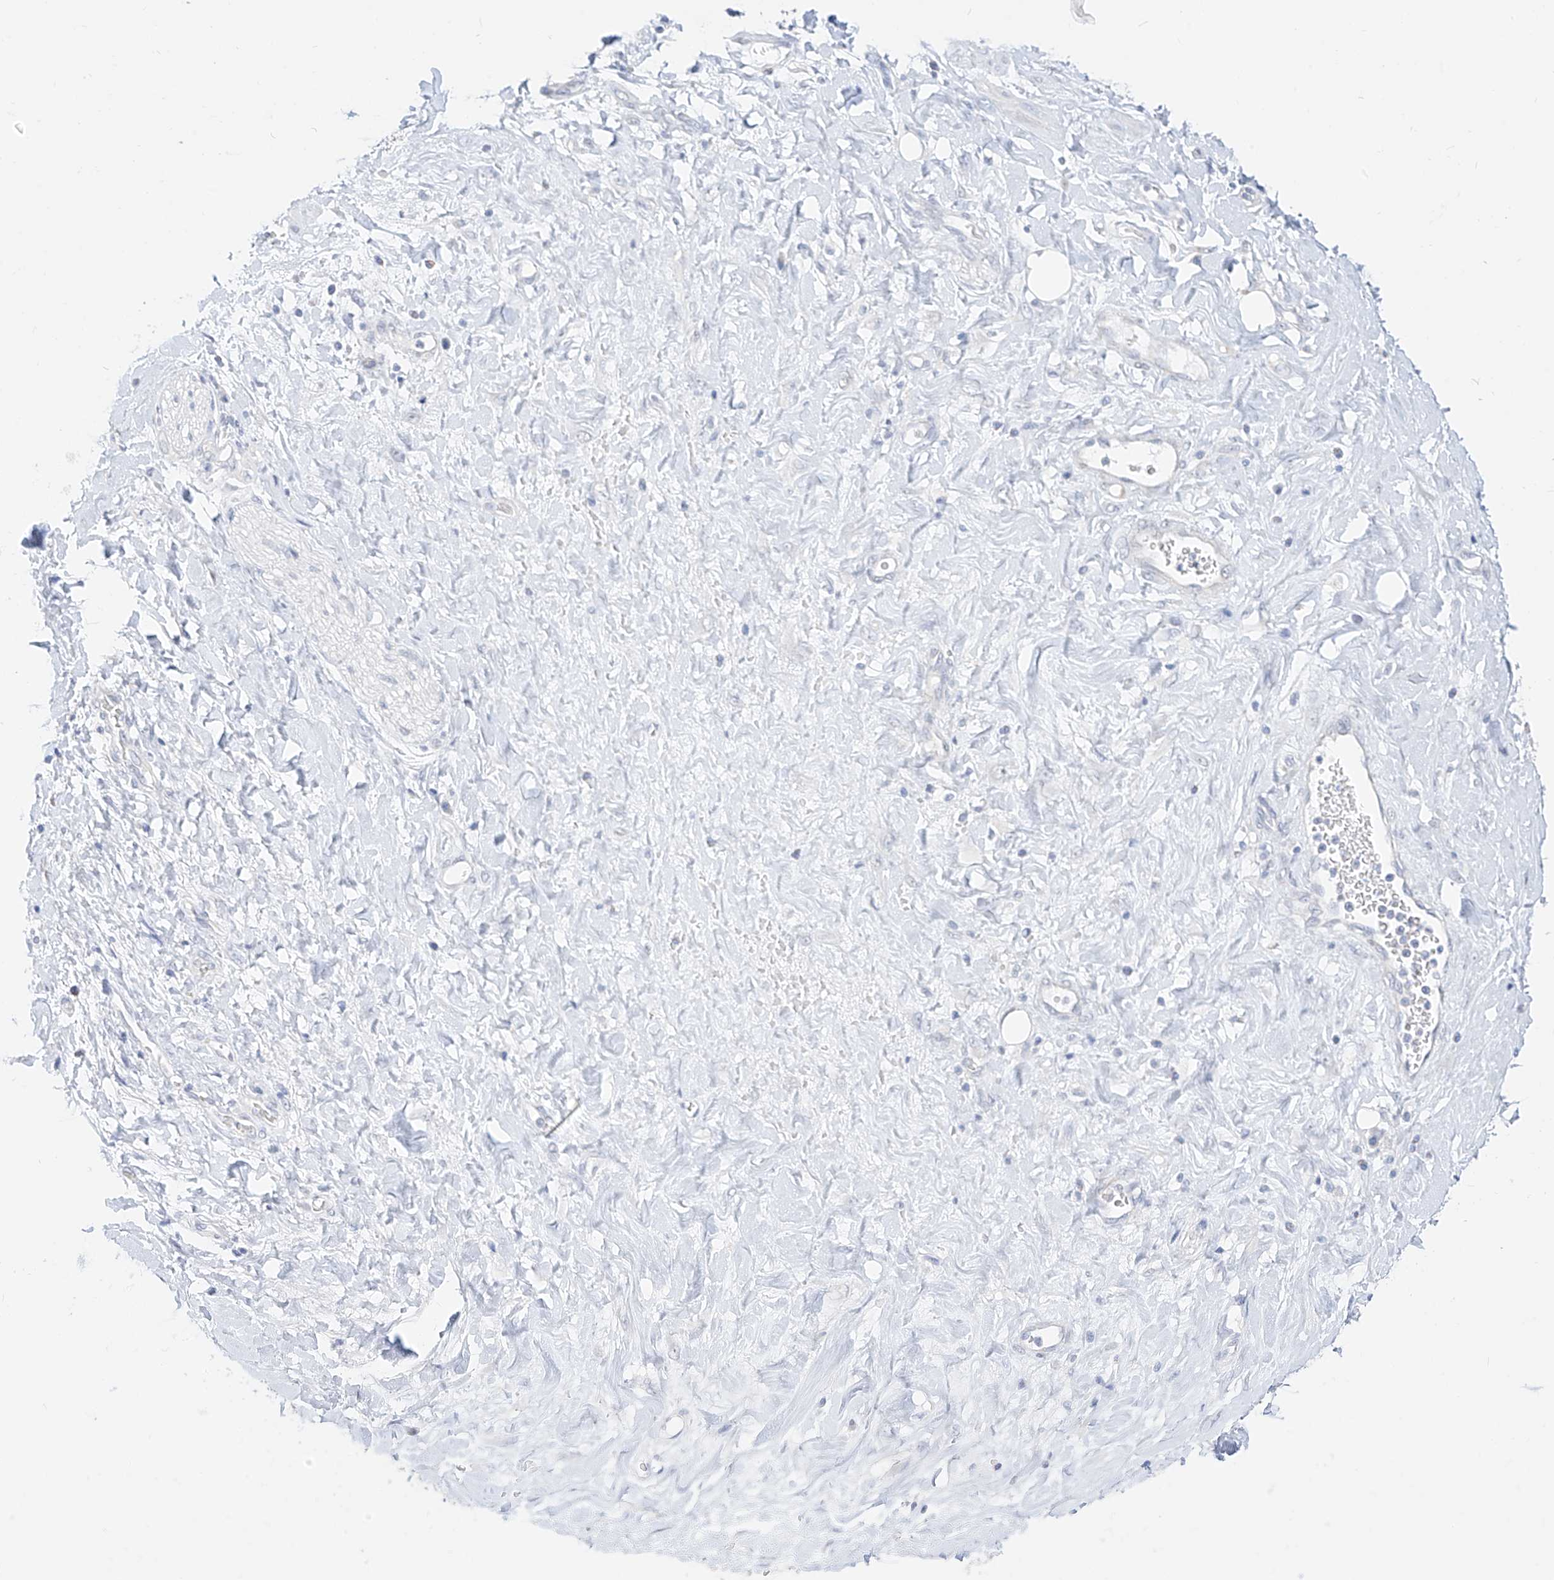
{"staining": {"intensity": "negative", "quantity": "none", "location": "none"}, "tissue": "adipose tissue", "cell_type": "Adipocytes", "image_type": "normal", "snomed": [{"axis": "morphology", "description": "Normal tissue, NOS"}, {"axis": "morphology", "description": "Adenocarcinoma, NOS"}, {"axis": "topography", "description": "Pancreas"}, {"axis": "topography", "description": "Peripheral nerve tissue"}], "caption": "Adipose tissue stained for a protein using immunohistochemistry (IHC) reveals no staining adipocytes.", "gene": "ZZEF1", "patient": {"sex": "male", "age": 59}}